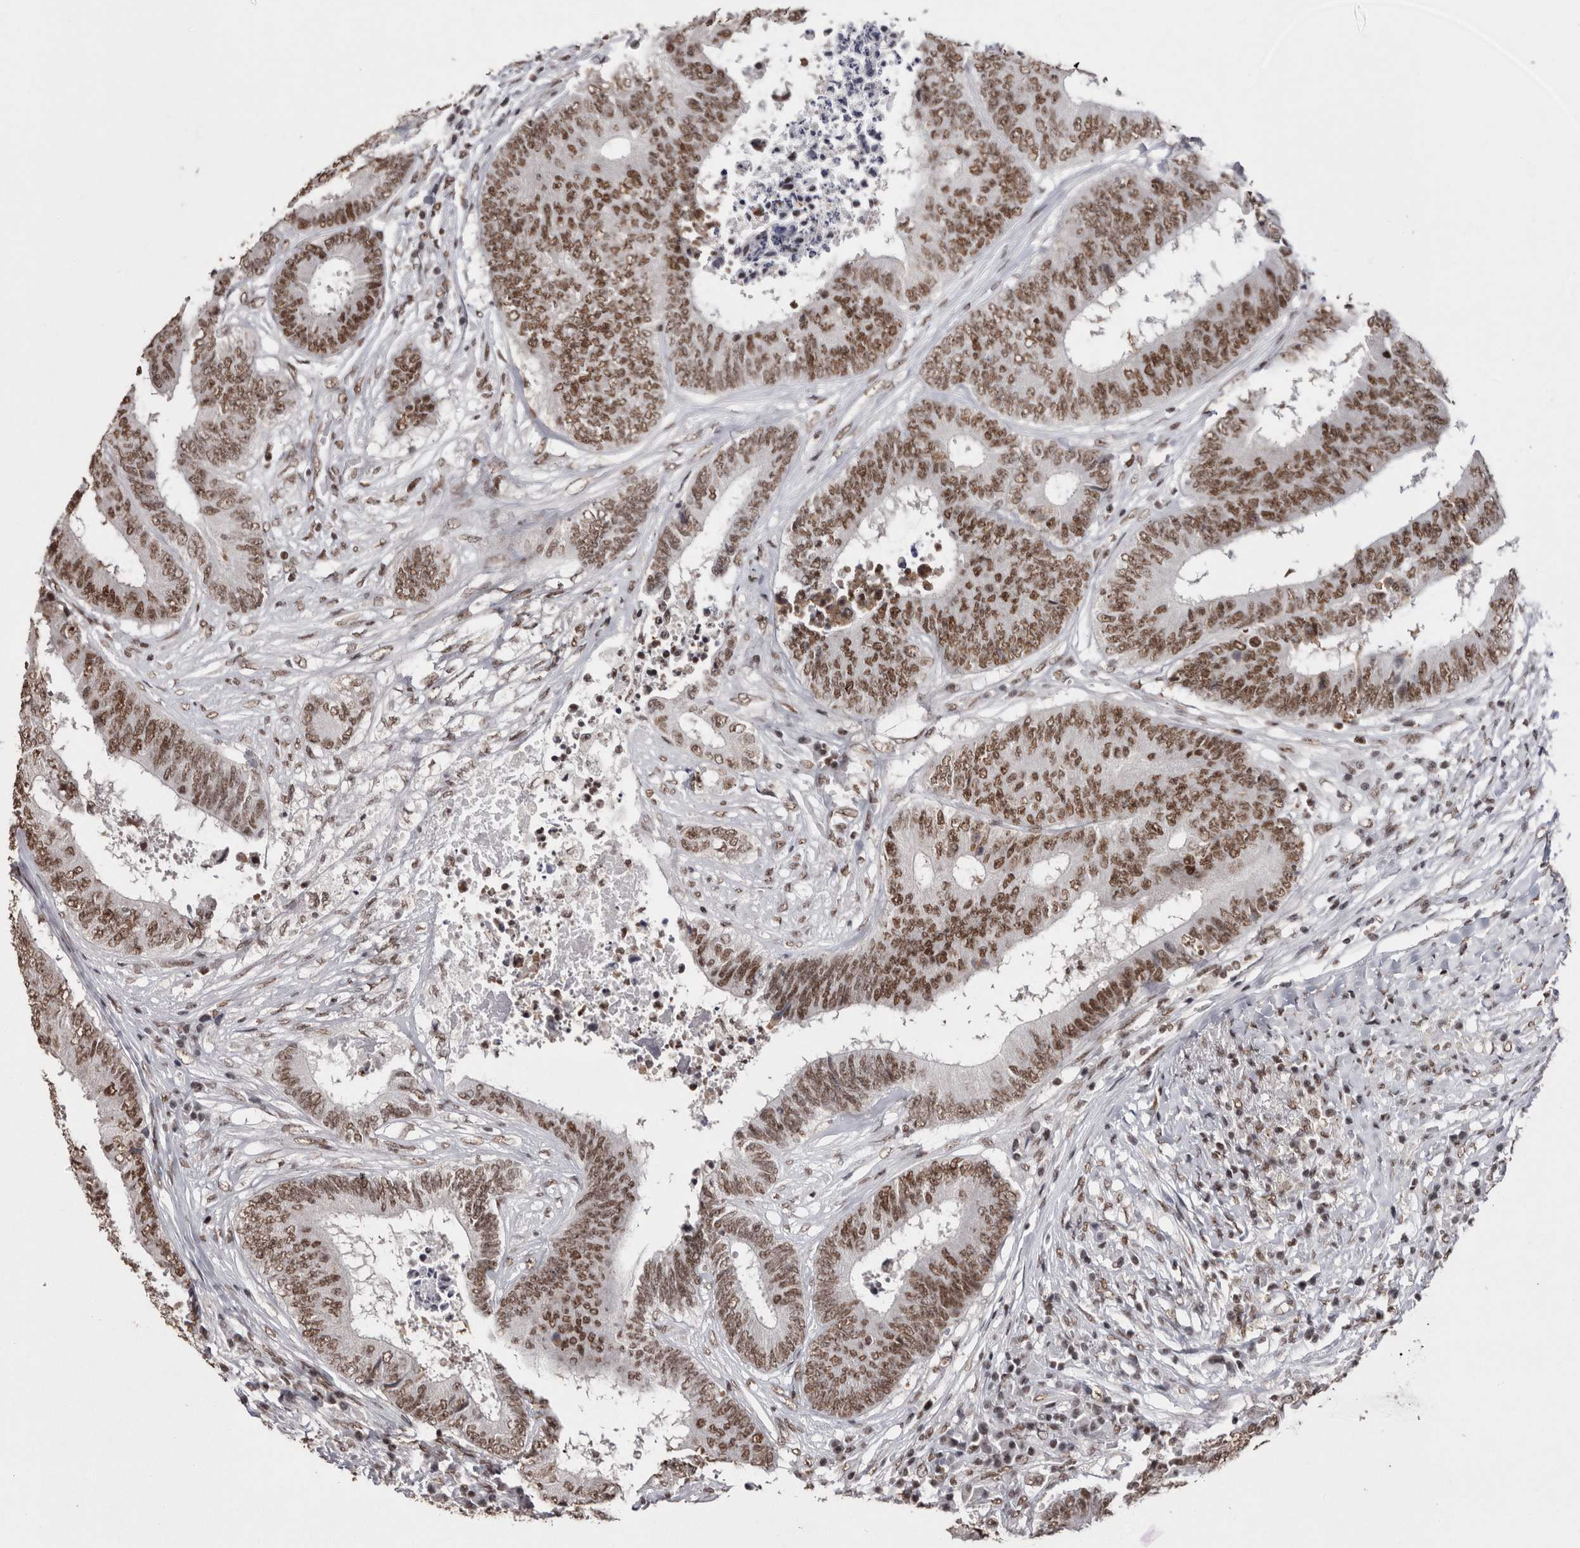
{"staining": {"intensity": "moderate", "quantity": ">75%", "location": "nuclear"}, "tissue": "colorectal cancer", "cell_type": "Tumor cells", "image_type": "cancer", "snomed": [{"axis": "morphology", "description": "Adenocarcinoma, NOS"}, {"axis": "topography", "description": "Rectum"}], "caption": "Immunohistochemical staining of human colorectal cancer shows medium levels of moderate nuclear staining in about >75% of tumor cells. (DAB (3,3'-diaminobenzidine) = brown stain, brightfield microscopy at high magnification).", "gene": "SMC1A", "patient": {"sex": "male", "age": 72}}